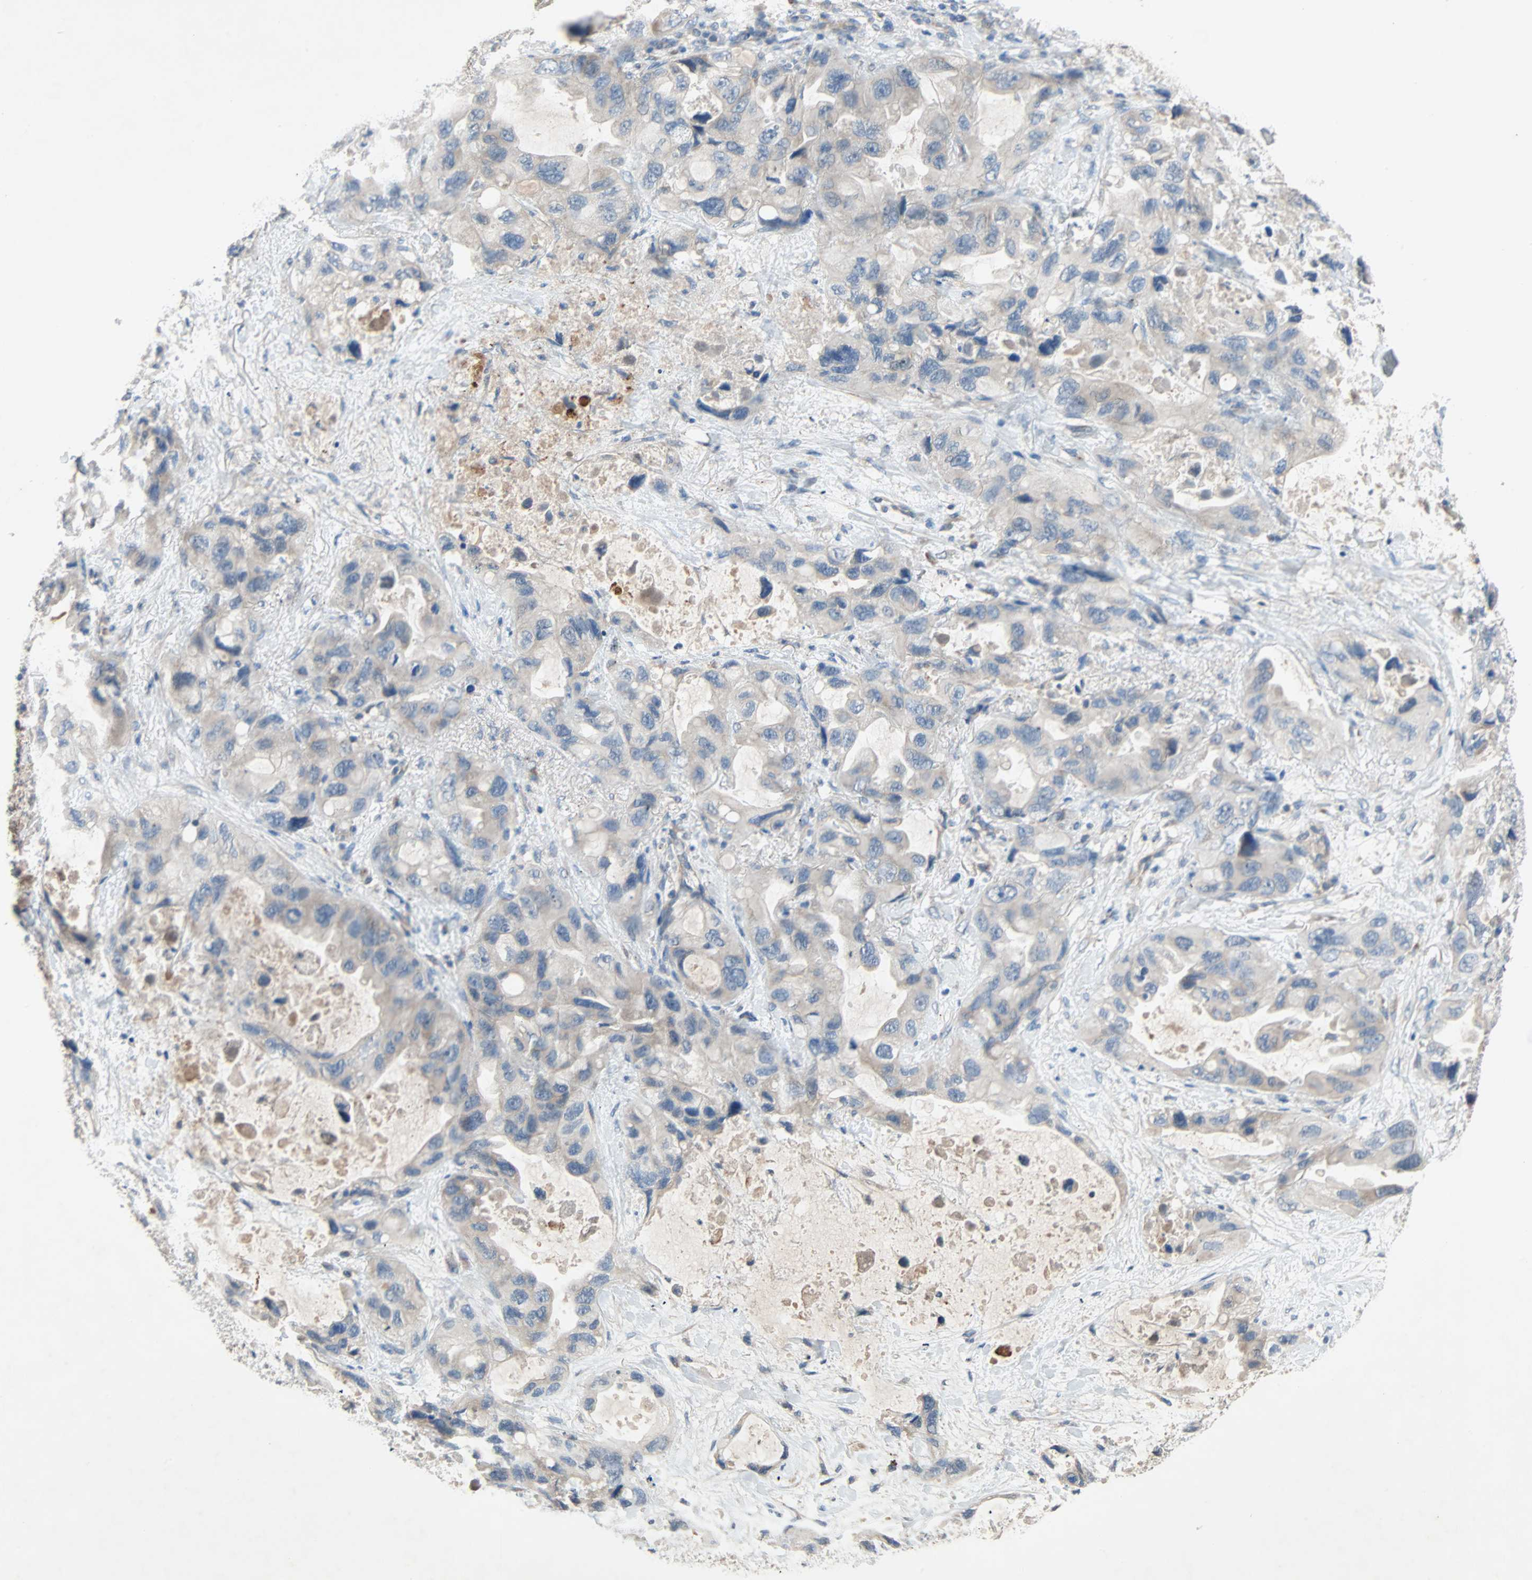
{"staining": {"intensity": "weak", "quantity": "25%-75%", "location": "cytoplasmic/membranous"}, "tissue": "lung cancer", "cell_type": "Tumor cells", "image_type": "cancer", "snomed": [{"axis": "morphology", "description": "Squamous cell carcinoma, NOS"}, {"axis": "topography", "description": "Lung"}], "caption": "Protein positivity by IHC shows weak cytoplasmic/membranous staining in about 25%-75% of tumor cells in squamous cell carcinoma (lung).", "gene": "XYLT1", "patient": {"sex": "female", "age": 73}}